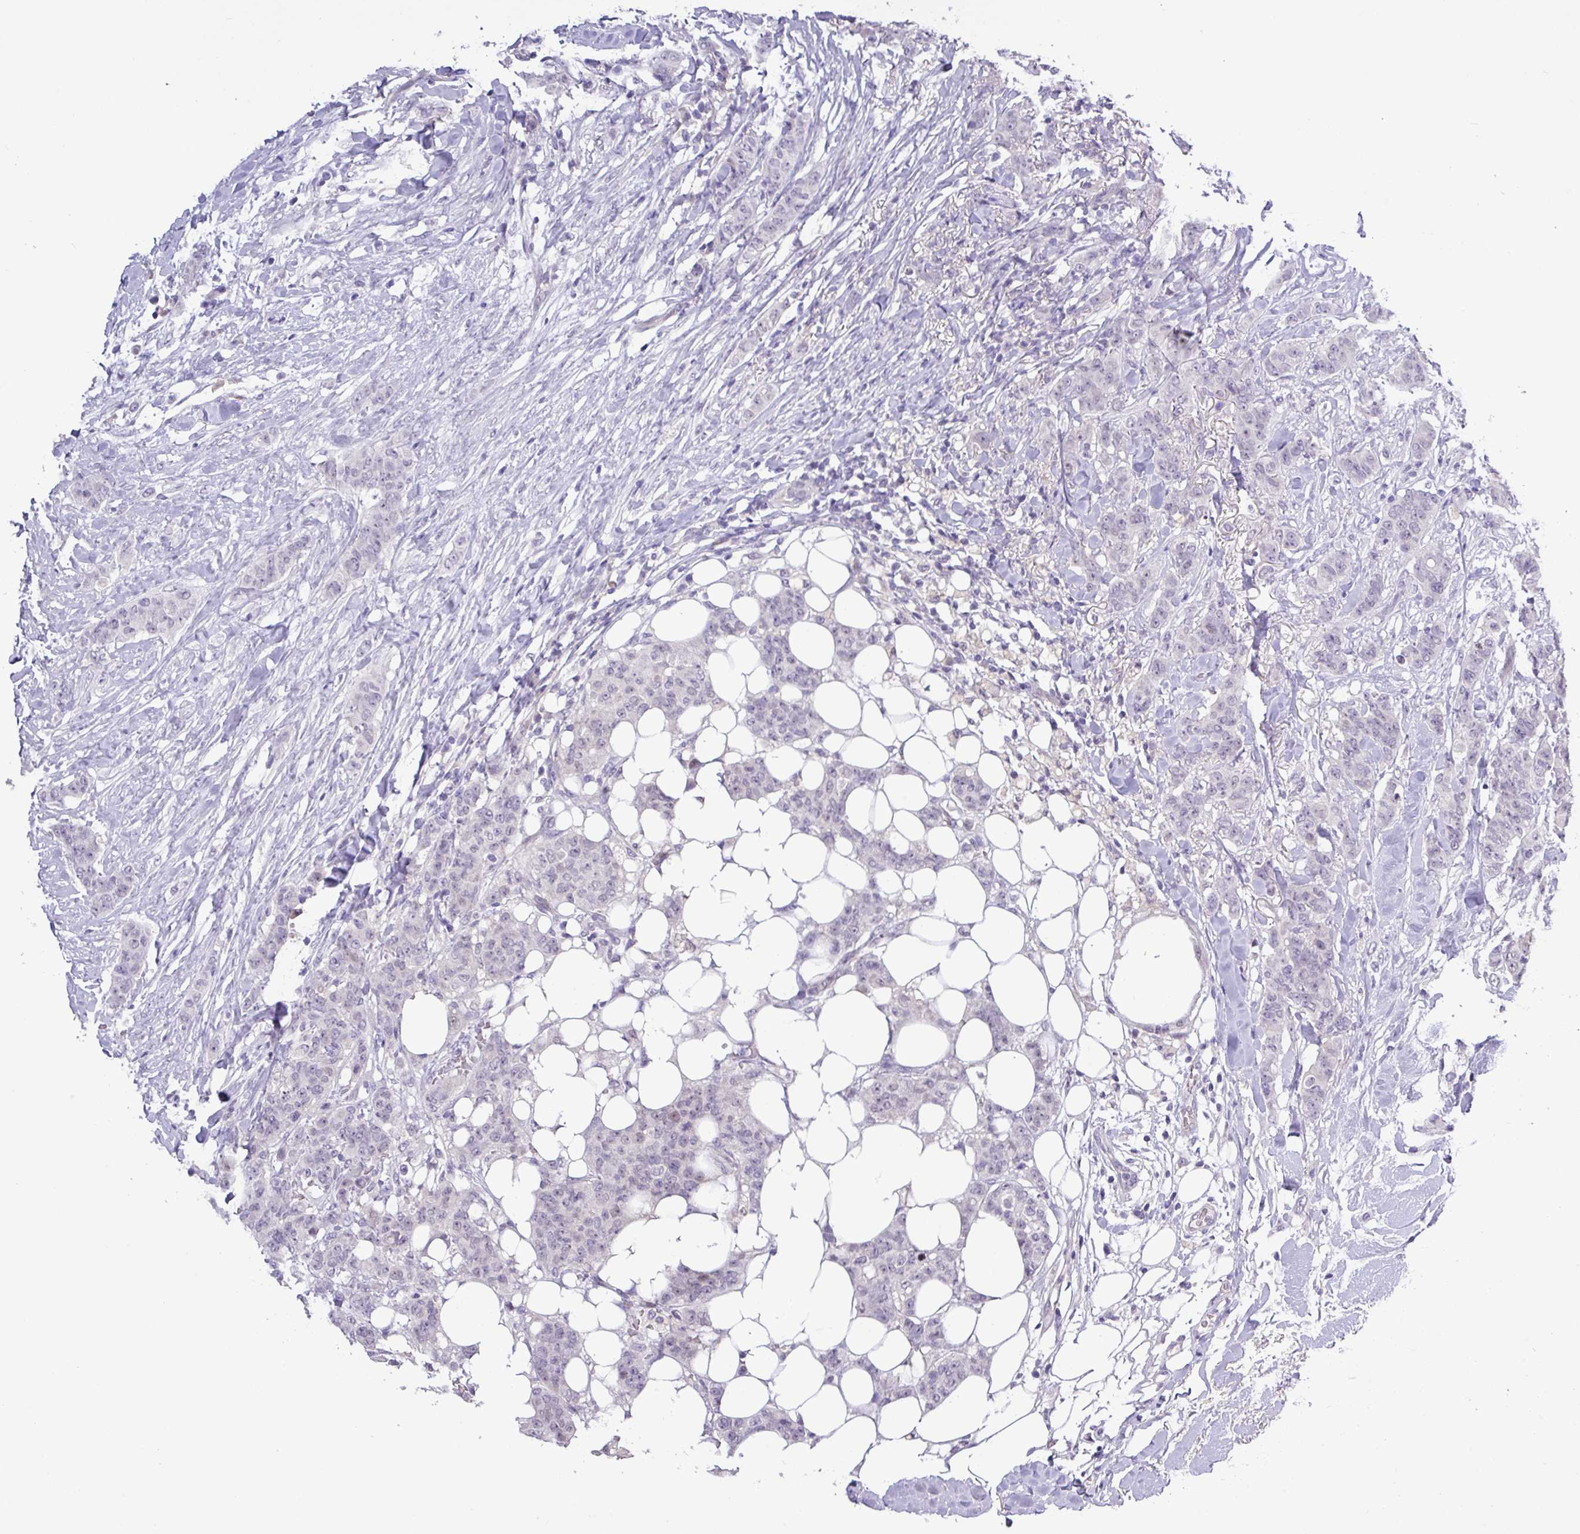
{"staining": {"intensity": "negative", "quantity": "none", "location": "none"}, "tissue": "breast cancer", "cell_type": "Tumor cells", "image_type": "cancer", "snomed": [{"axis": "morphology", "description": "Duct carcinoma"}, {"axis": "topography", "description": "Breast"}], "caption": "The immunohistochemistry (IHC) image has no significant expression in tumor cells of breast cancer (infiltrating ductal carcinoma) tissue.", "gene": "RIPPLY1", "patient": {"sex": "female", "age": 40}}